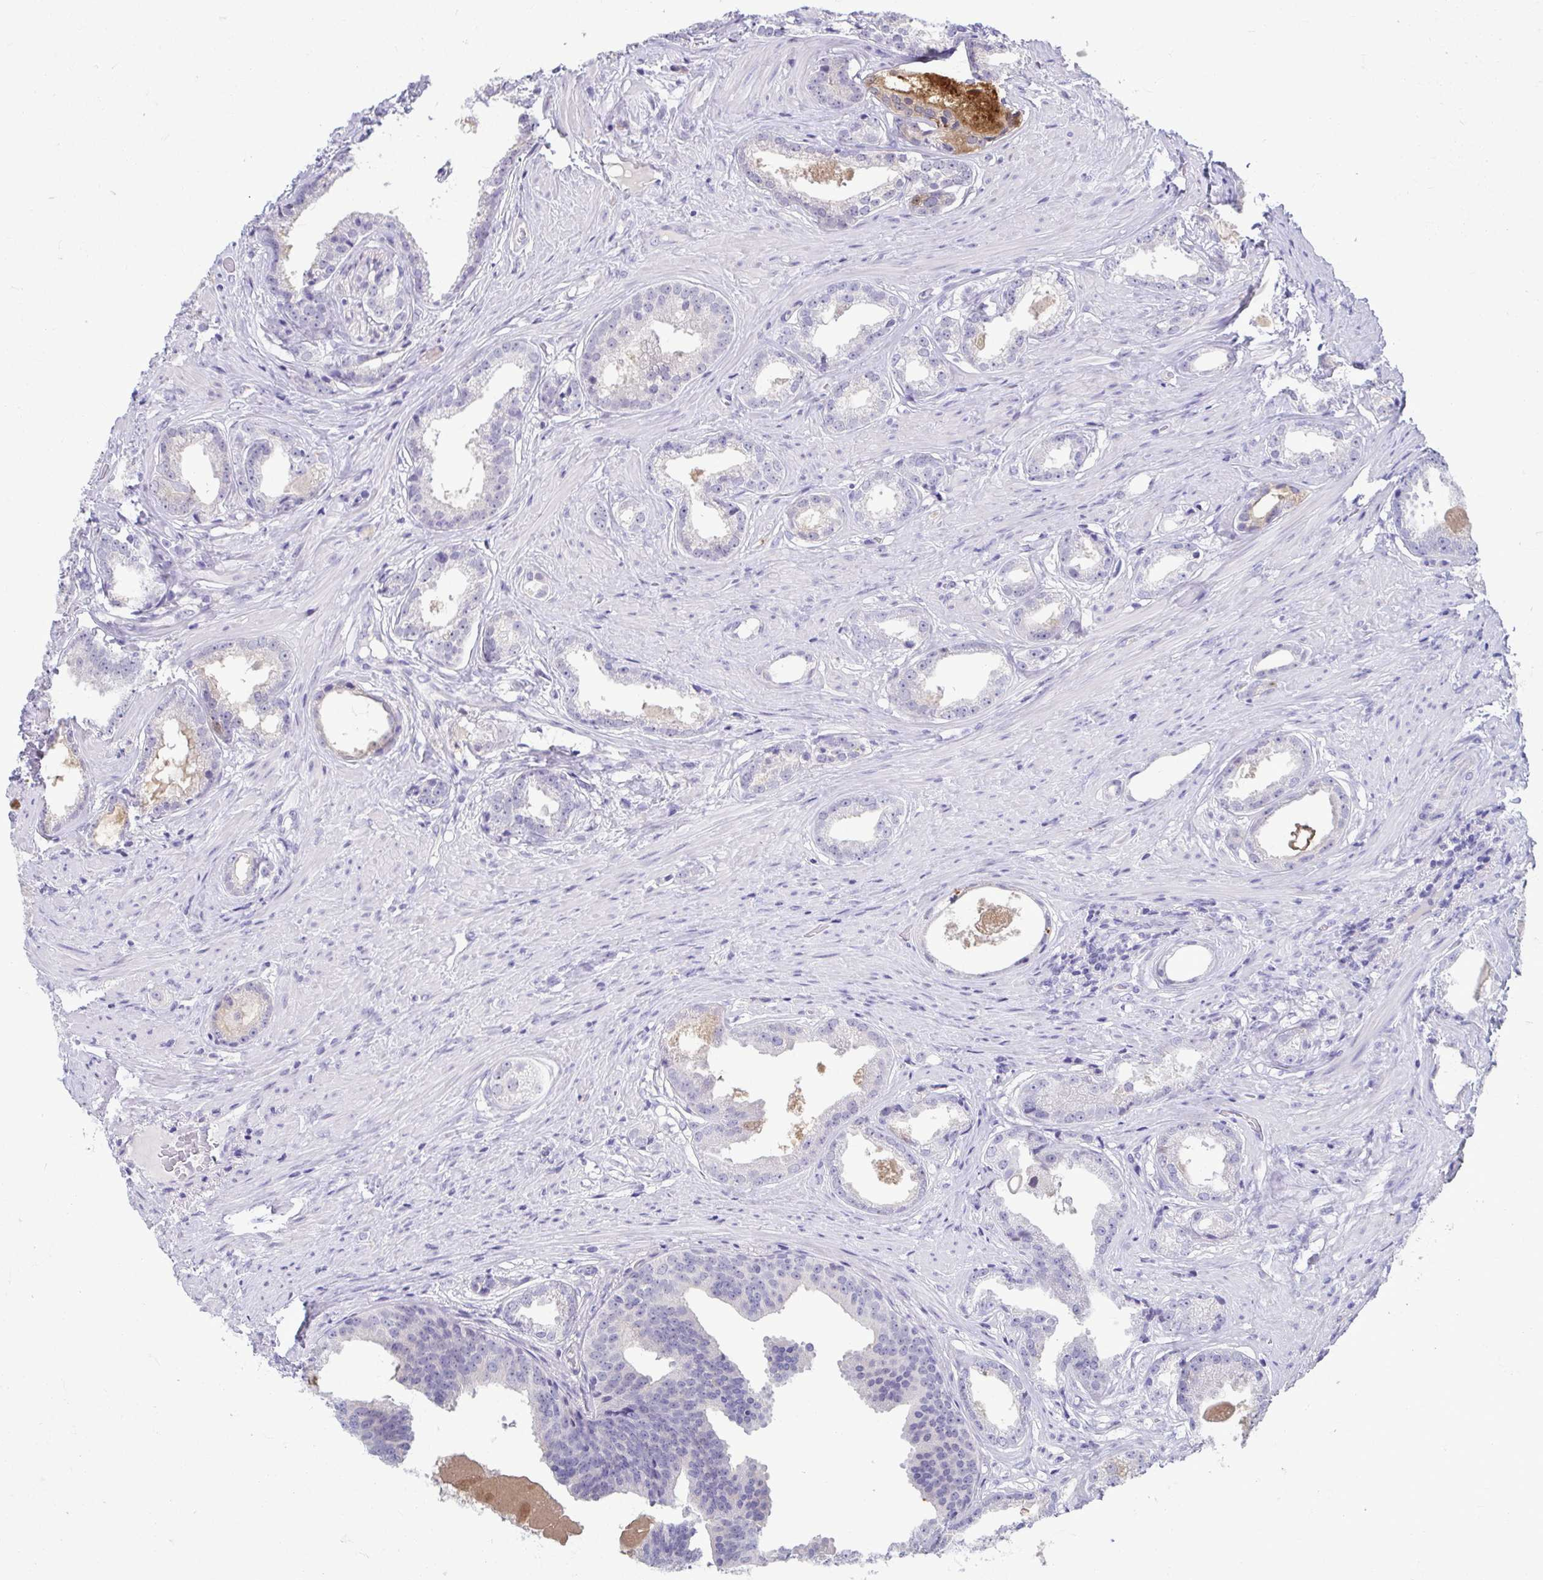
{"staining": {"intensity": "negative", "quantity": "none", "location": "none"}, "tissue": "prostate cancer", "cell_type": "Tumor cells", "image_type": "cancer", "snomed": [{"axis": "morphology", "description": "Adenocarcinoma, Low grade"}, {"axis": "topography", "description": "Prostate"}], "caption": "Immunohistochemistry photomicrograph of neoplastic tissue: human prostate low-grade adenocarcinoma stained with DAB demonstrates no significant protein positivity in tumor cells. (DAB immunohistochemistry visualized using brightfield microscopy, high magnification).", "gene": "SERPINI1", "patient": {"sex": "male", "age": 65}}